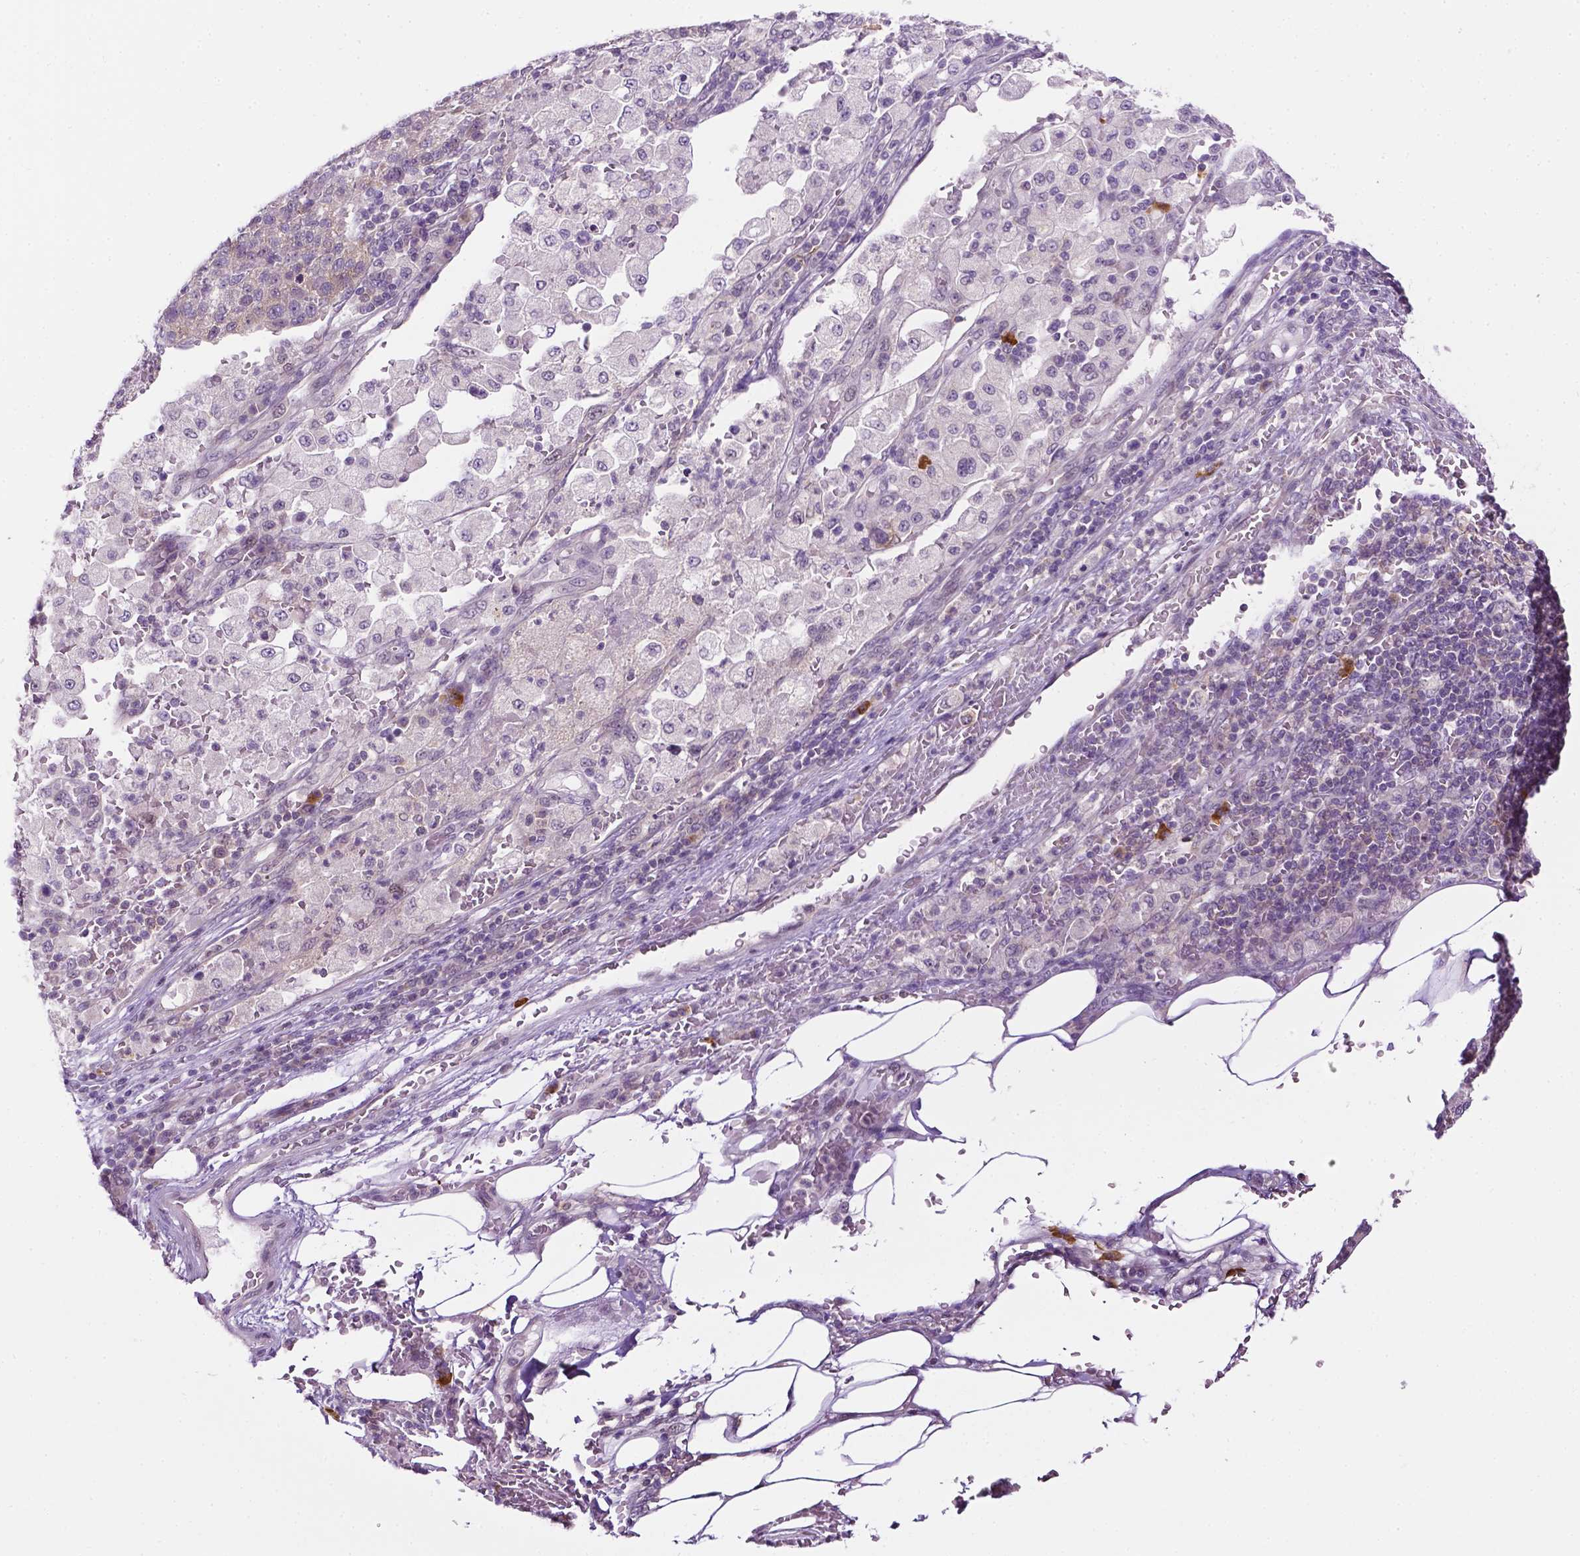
{"staining": {"intensity": "negative", "quantity": "none", "location": "none"}, "tissue": "pancreatic cancer", "cell_type": "Tumor cells", "image_type": "cancer", "snomed": [{"axis": "morphology", "description": "Adenocarcinoma, NOS"}, {"axis": "topography", "description": "Pancreas"}], "caption": "Pancreatic adenocarcinoma was stained to show a protein in brown. There is no significant expression in tumor cells.", "gene": "DENND4A", "patient": {"sex": "female", "age": 61}}